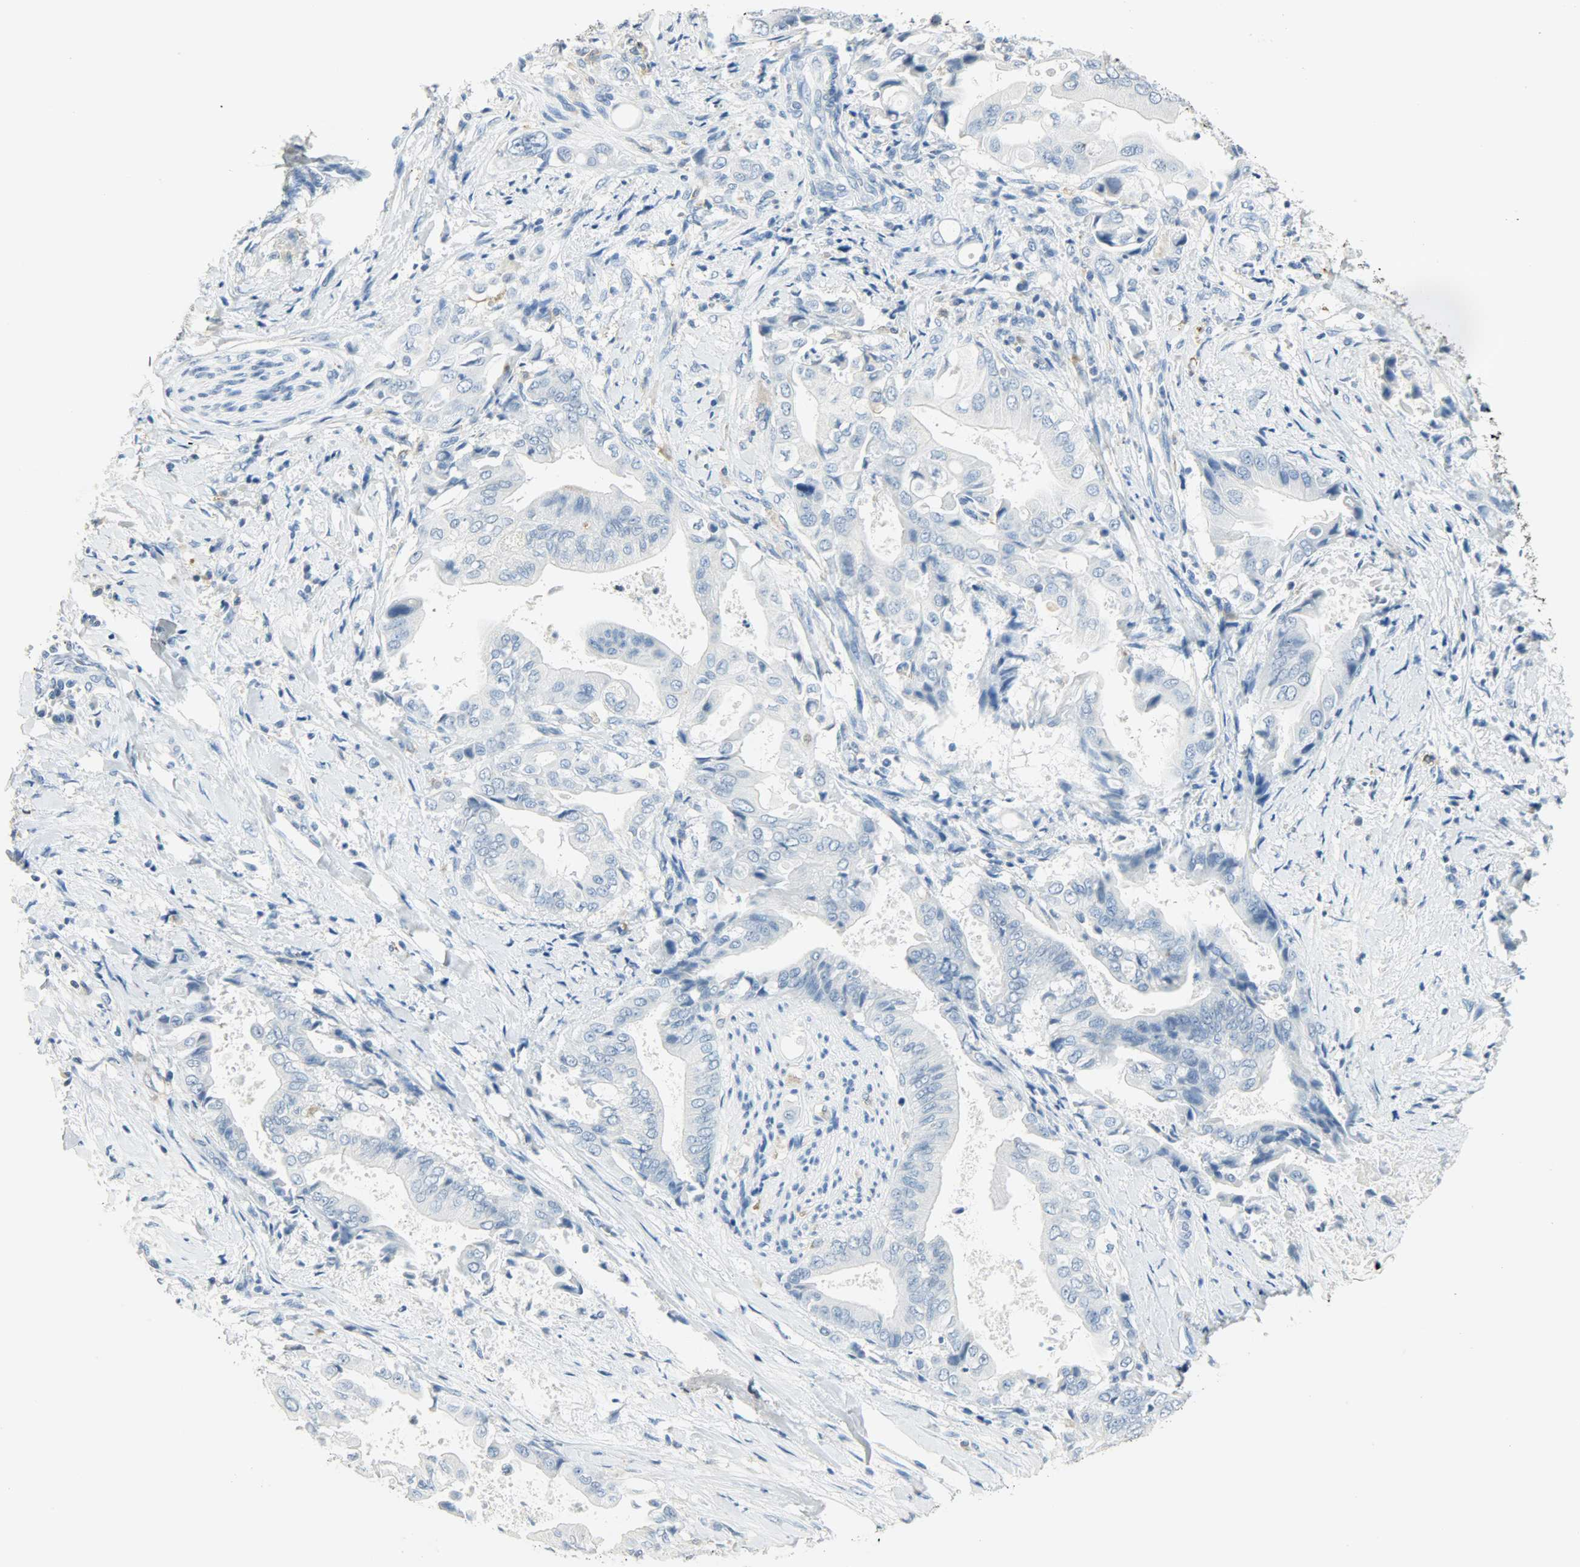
{"staining": {"intensity": "negative", "quantity": "none", "location": "none"}, "tissue": "liver cancer", "cell_type": "Tumor cells", "image_type": "cancer", "snomed": [{"axis": "morphology", "description": "Cholangiocarcinoma"}, {"axis": "topography", "description": "Liver"}], "caption": "The photomicrograph demonstrates no significant staining in tumor cells of cholangiocarcinoma (liver).", "gene": "PTPN6", "patient": {"sex": "male", "age": 58}}